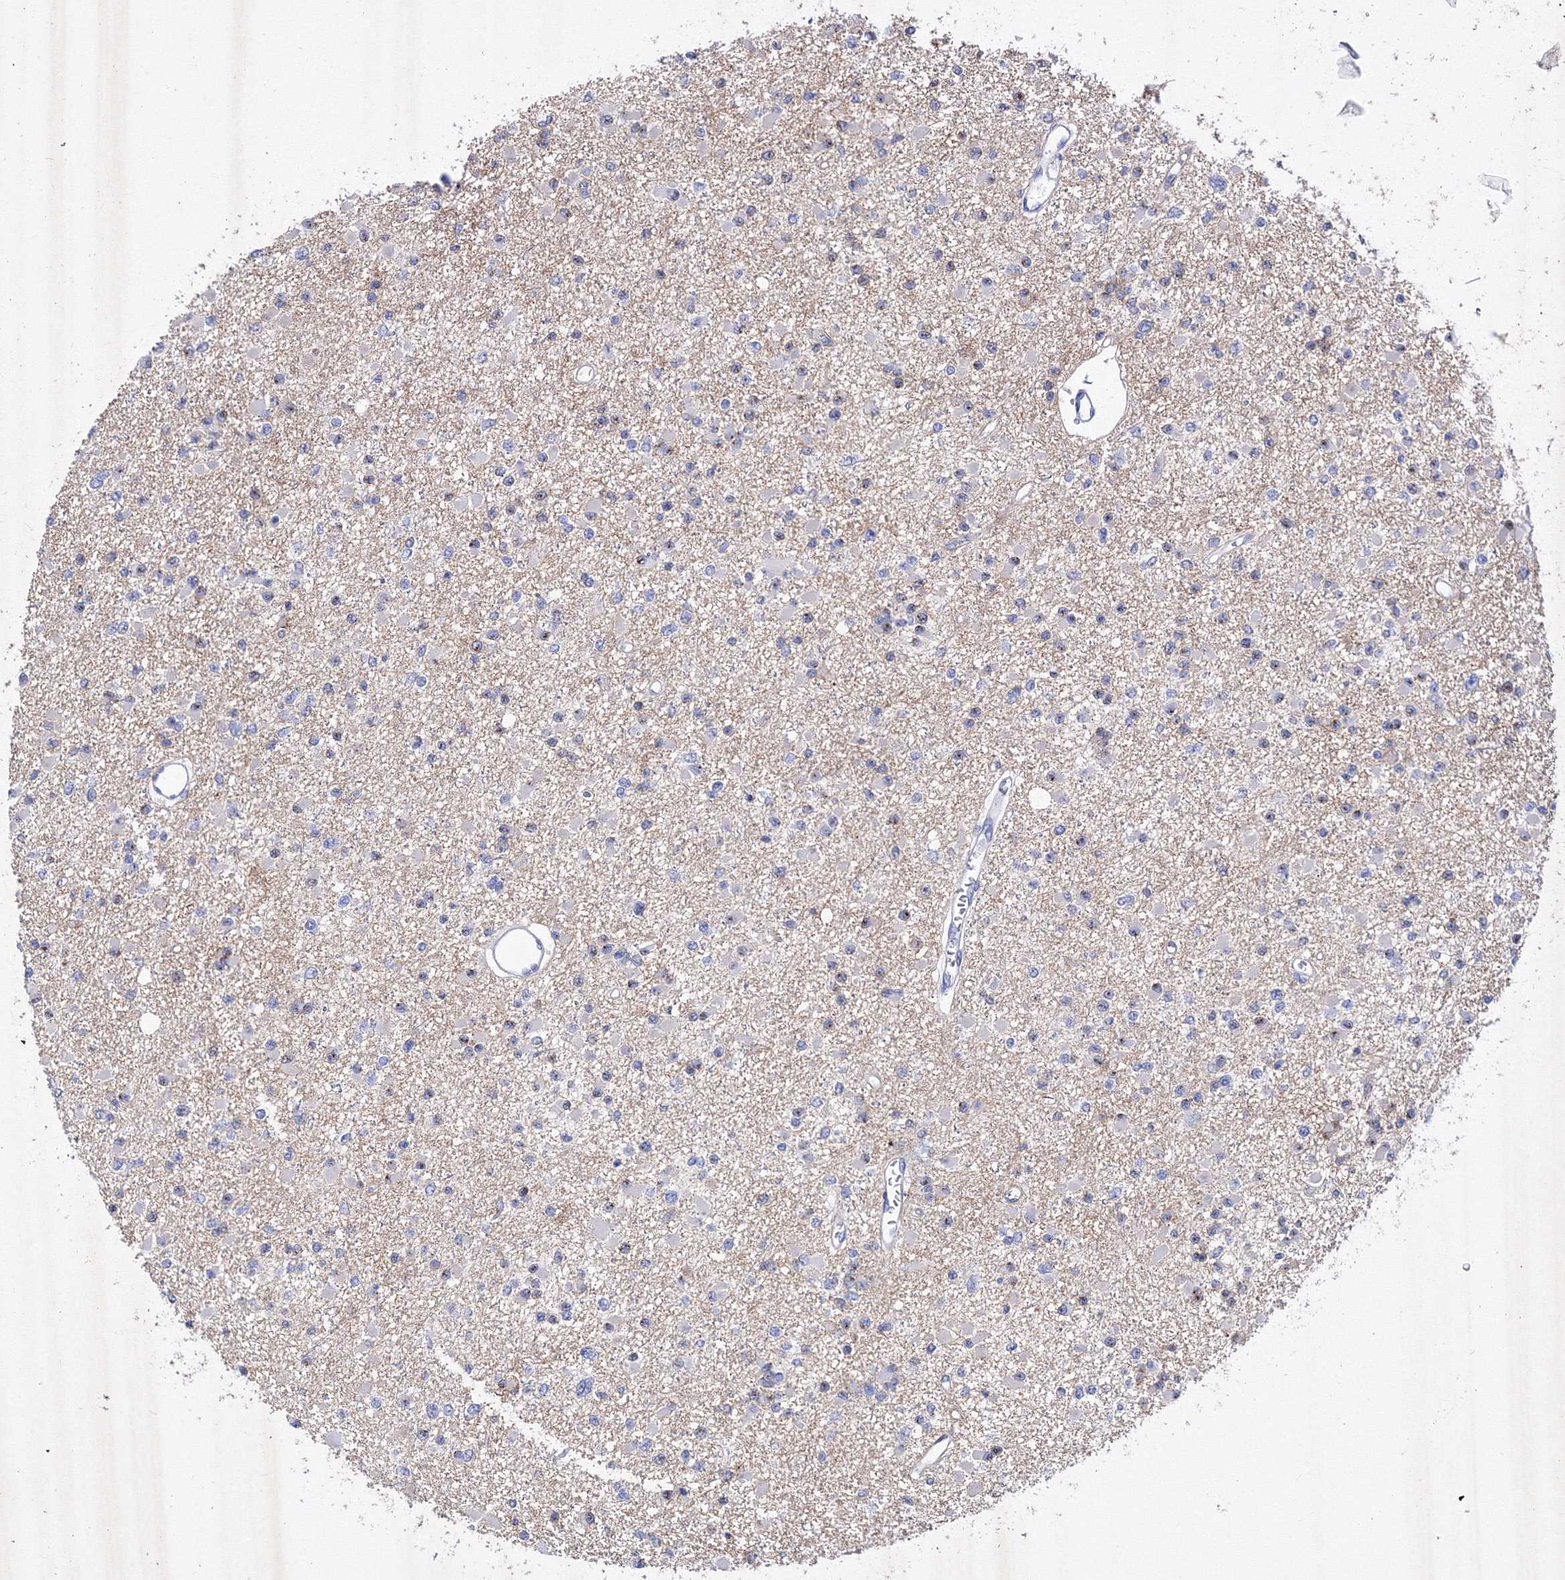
{"staining": {"intensity": "negative", "quantity": "none", "location": "none"}, "tissue": "glioma", "cell_type": "Tumor cells", "image_type": "cancer", "snomed": [{"axis": "morphology", "description": "Glioma, malignant, Low grade"}, {"axis": "topography", "description": "Brain"}], "caption": "Tumor cells are negative for protein expression in human malignant low-grade glioma.", "gene": "GPN1", "patient": {"sex": "female", "age": 22}}